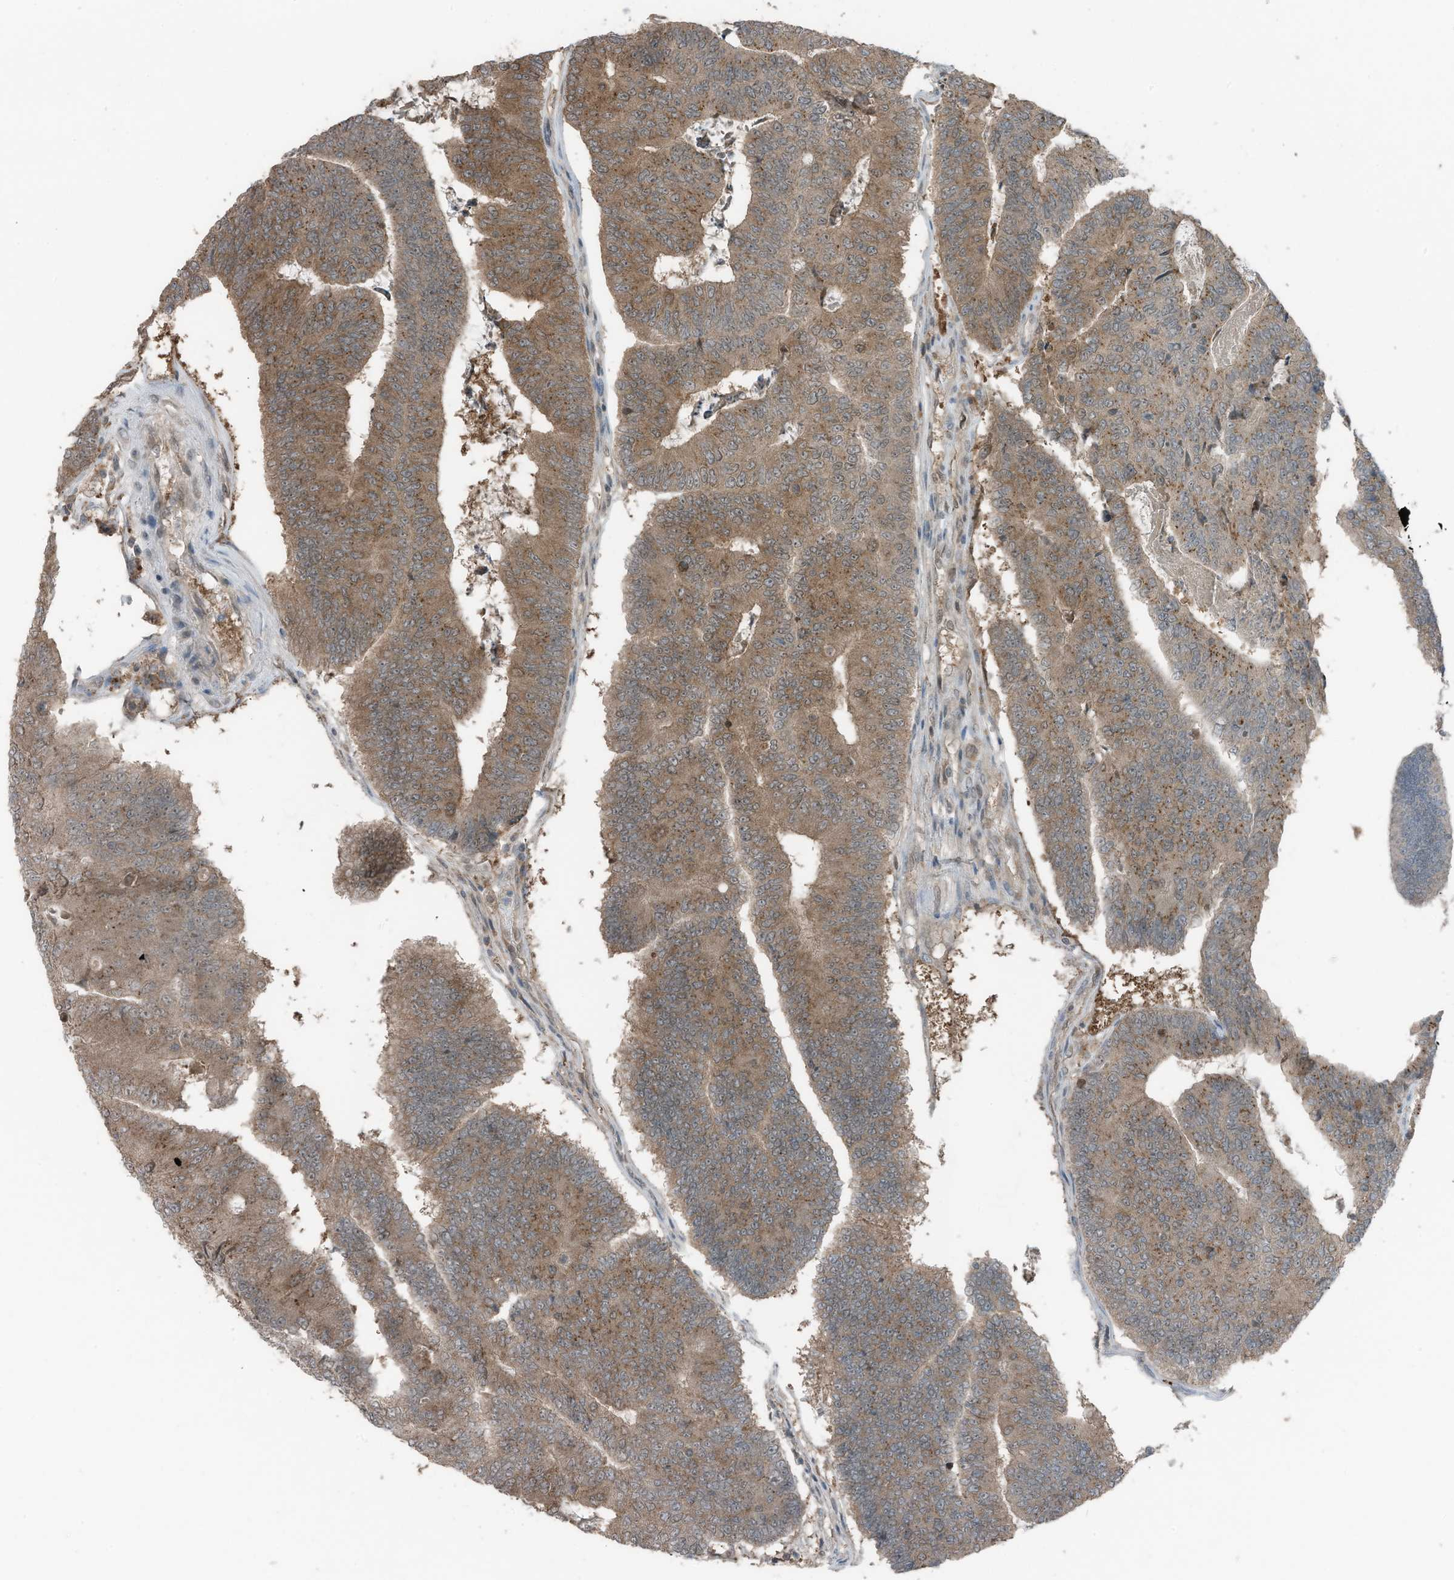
{"staining": {"intensity": "moderate", "quantity": "25%-75%", "location": "cytoplasmic/membranous"}, "tissue": "colorectal cancer", "cell_type": "Tumor cells", "image_type": "cancer", "snomed": [{"axis": "morphology", "description": "Adenocarcinoma, NOS"}, {"axis": "topography", "description": "Colon"}], "caption": "IHC of human colorectal cancer exhibits medium levels of moderate cytoplasmic/membranous positivity in about 25%-75% of tumor cells.", "gene": "TXNDC9", "patient": {"sex": "female", "age": 67}}